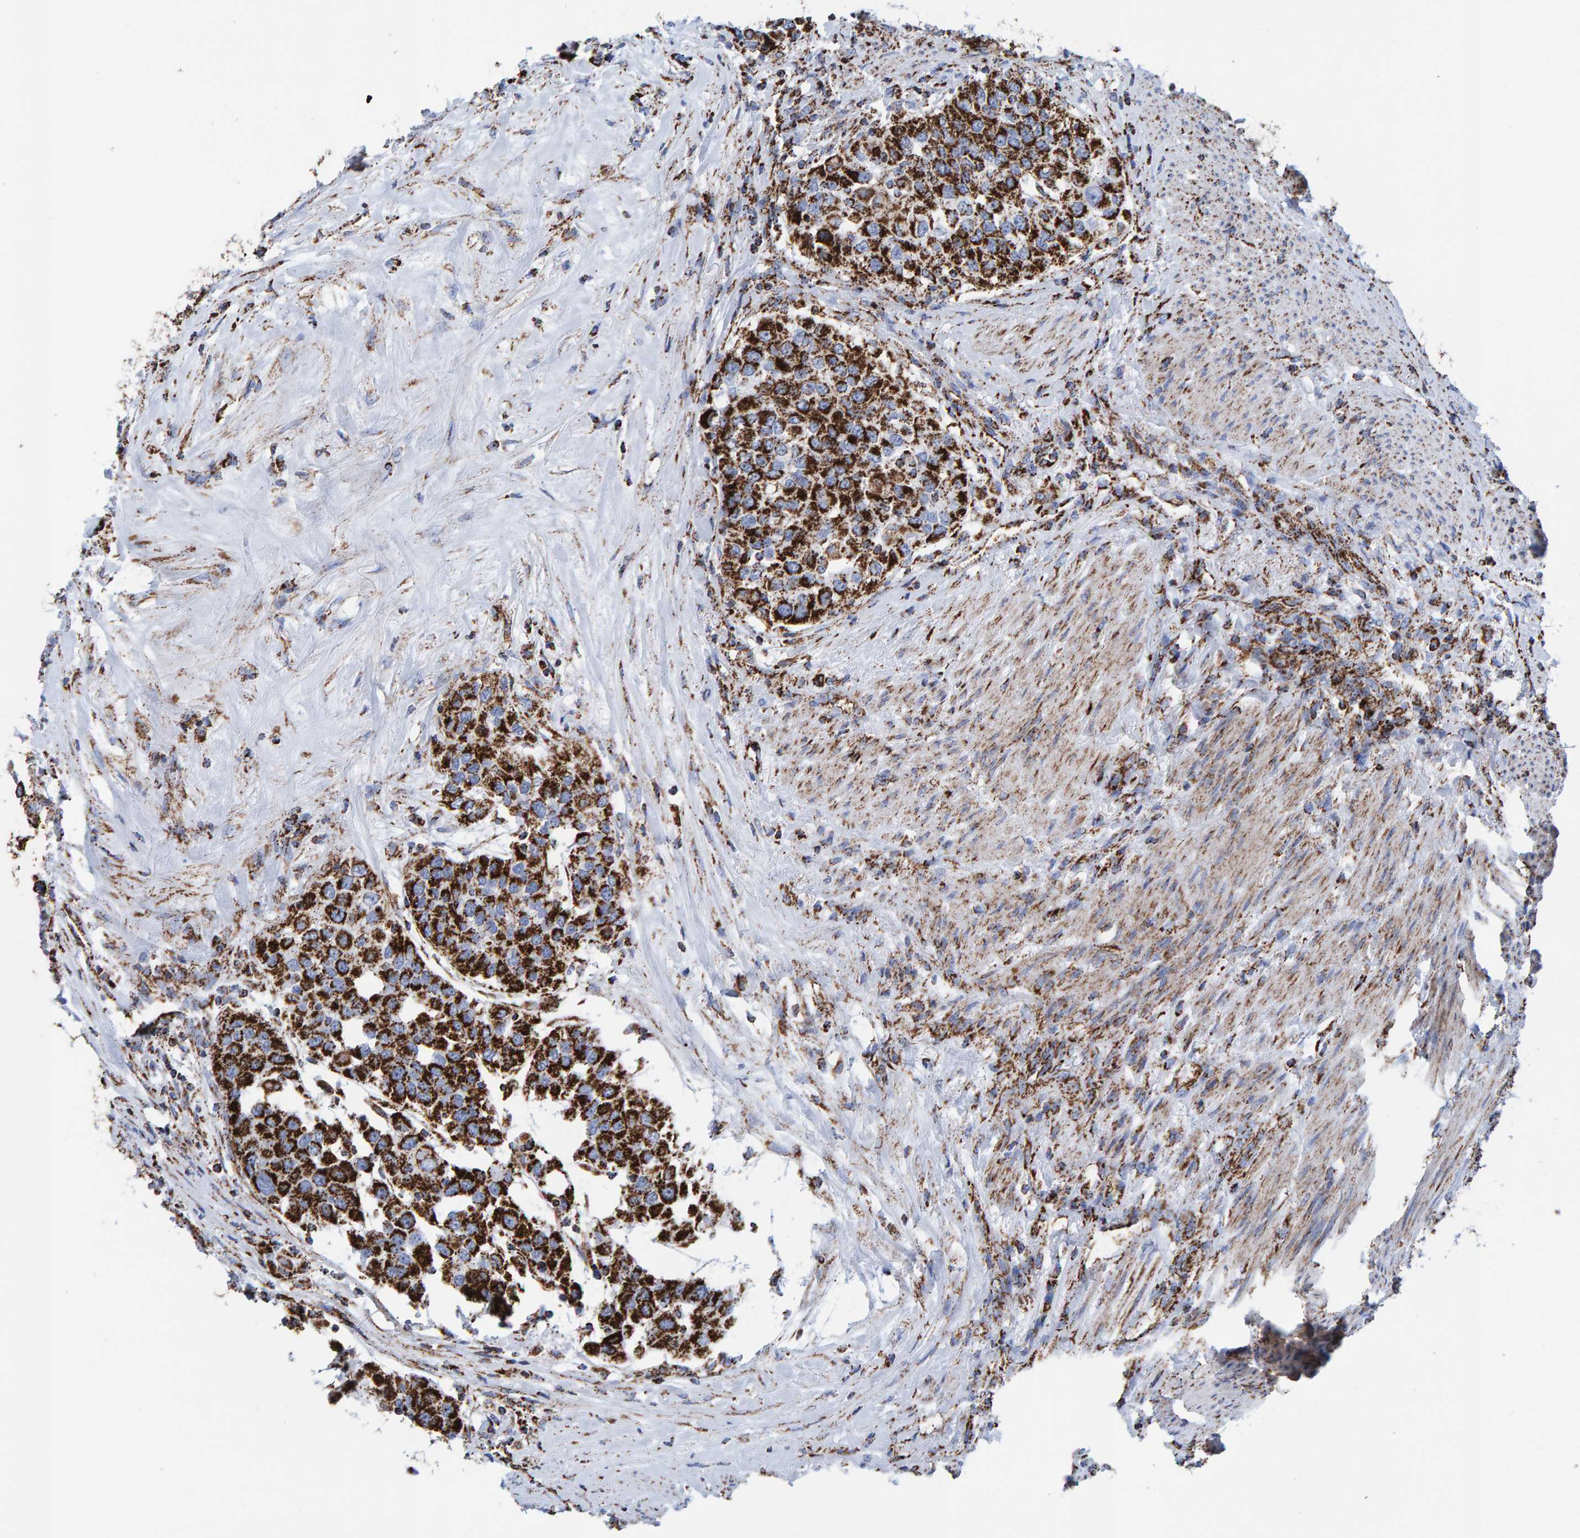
{"staining": {"intensity": "strong", "quantity": ">75%", "location": "cytoplasmic/membranous"}, "tissue": "urothelial cancer", "cell_type": "Tumor cells", "image_type": "cancer", "snomed": [{"axis": "morphology", "description": "Urothelial carcinoma, High grade"}, {"axis": "topography", "description": "Urinary bladder"}], "caption": "Urothelial cancer stained with DAB (3,3'-diaminobenzidine) immunohistochemistry reveals high levels of strong cytoplasmic/membranous expression in about >75% of tumor cells.", "gene": "ENSG00000262660", "patient": {"sex": "female", "age": 80}}